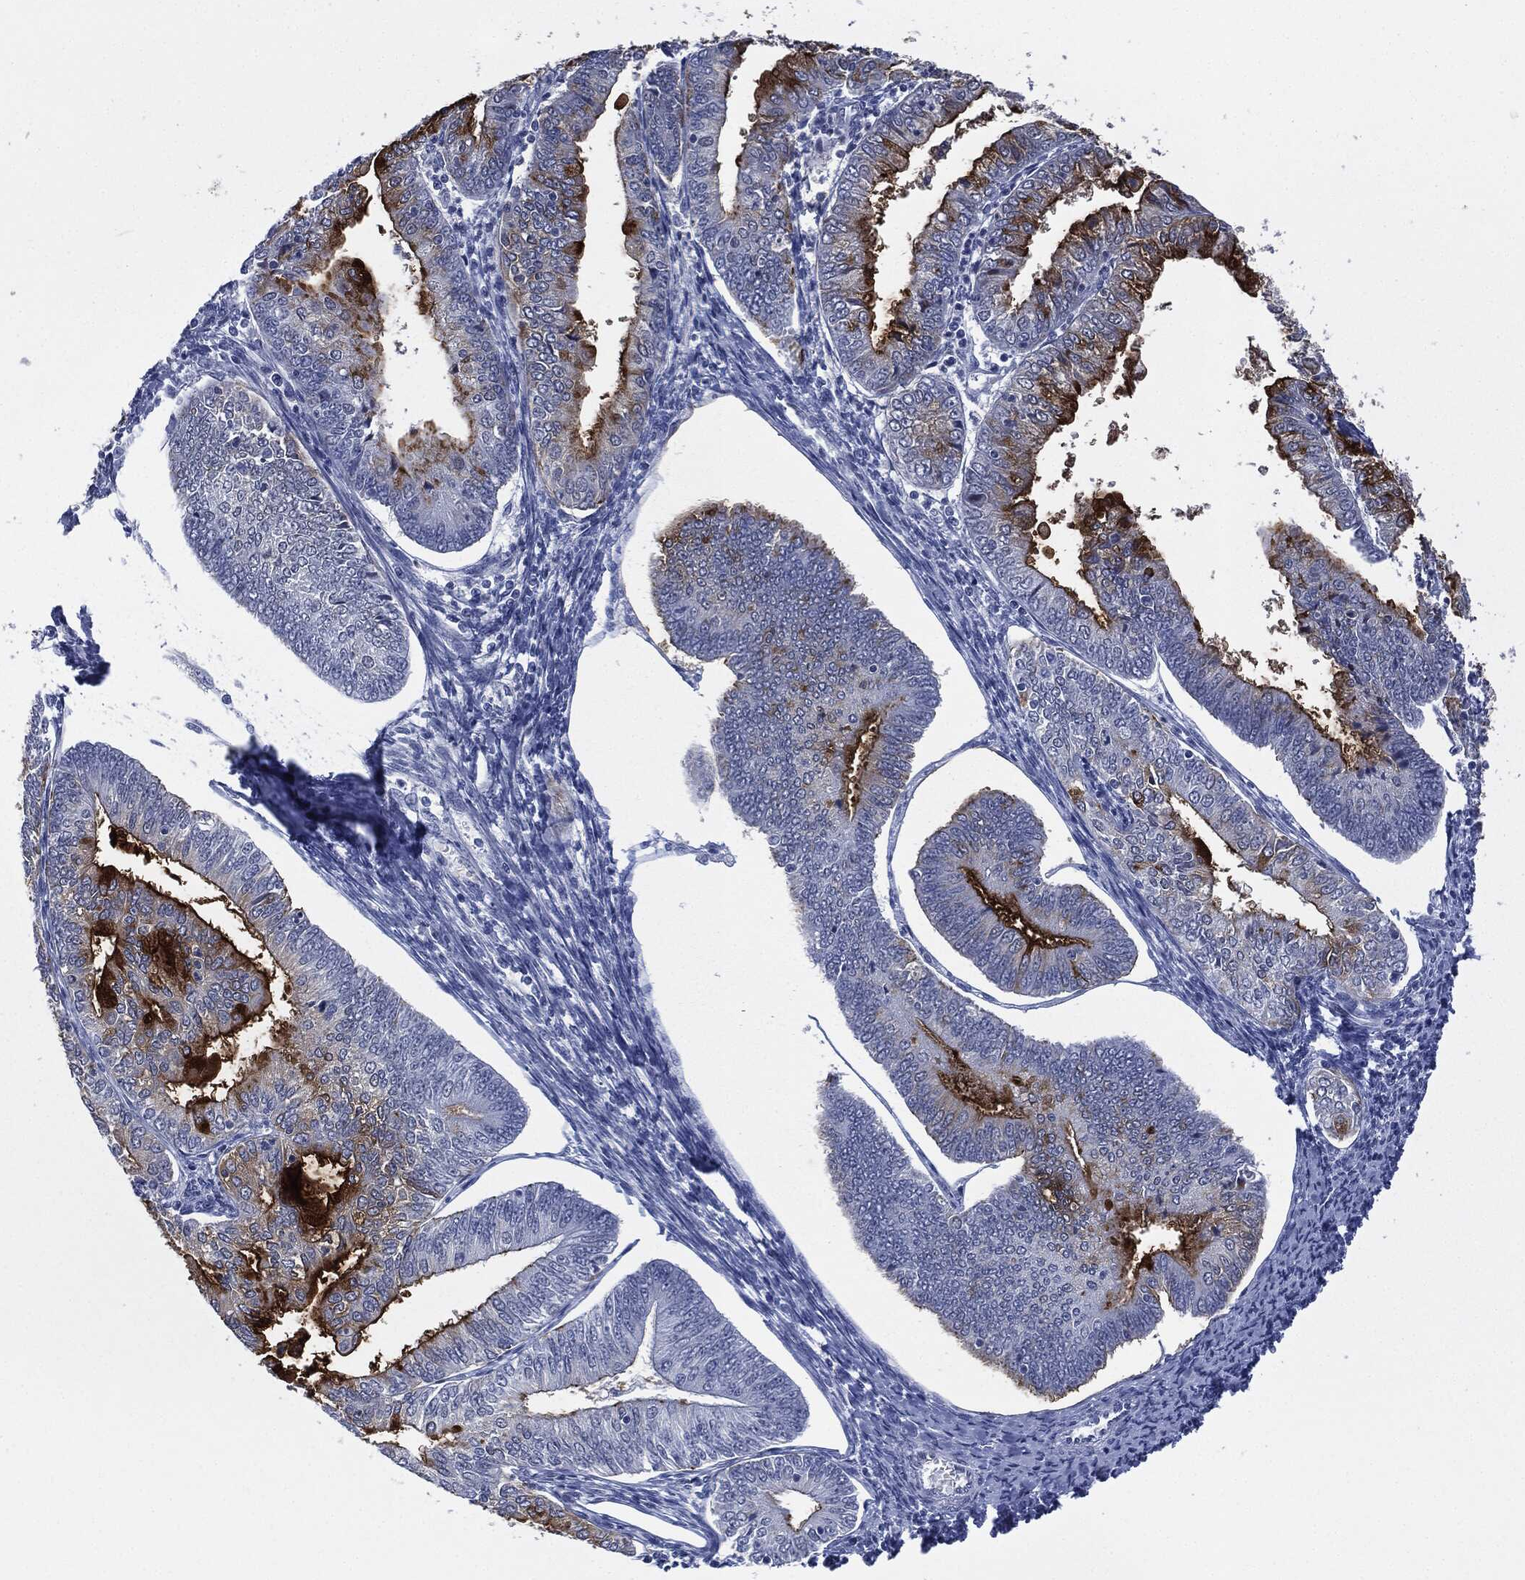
{"staining": {"intensity": "strong", "quantity": "25%-75%", "location": "cytoplasmic/membranous"}, "tissue": "endometrial cancer", "cell_type": "Tumor cells", "image_type": "cancer", "snomed": [{"axis": "morphology", "description": "Adenocarcinoma, NOS"}, {"axis": "topography", "description": "Endometrium"}], "caption": "Brown immunohistochemical staining in adenocarcinoma (endometrial) displays strong cytoplasmic/membranous staining in approximately 25%-75% of tumor cells. The staining was performed using DAB (3,3'-diaminobenzidine), with brown indicating positive protein expression. Nuclei are stained blue with hematoxylin.", "gene": "MUC16", "patient": {"sex": "female", "age": 56}}